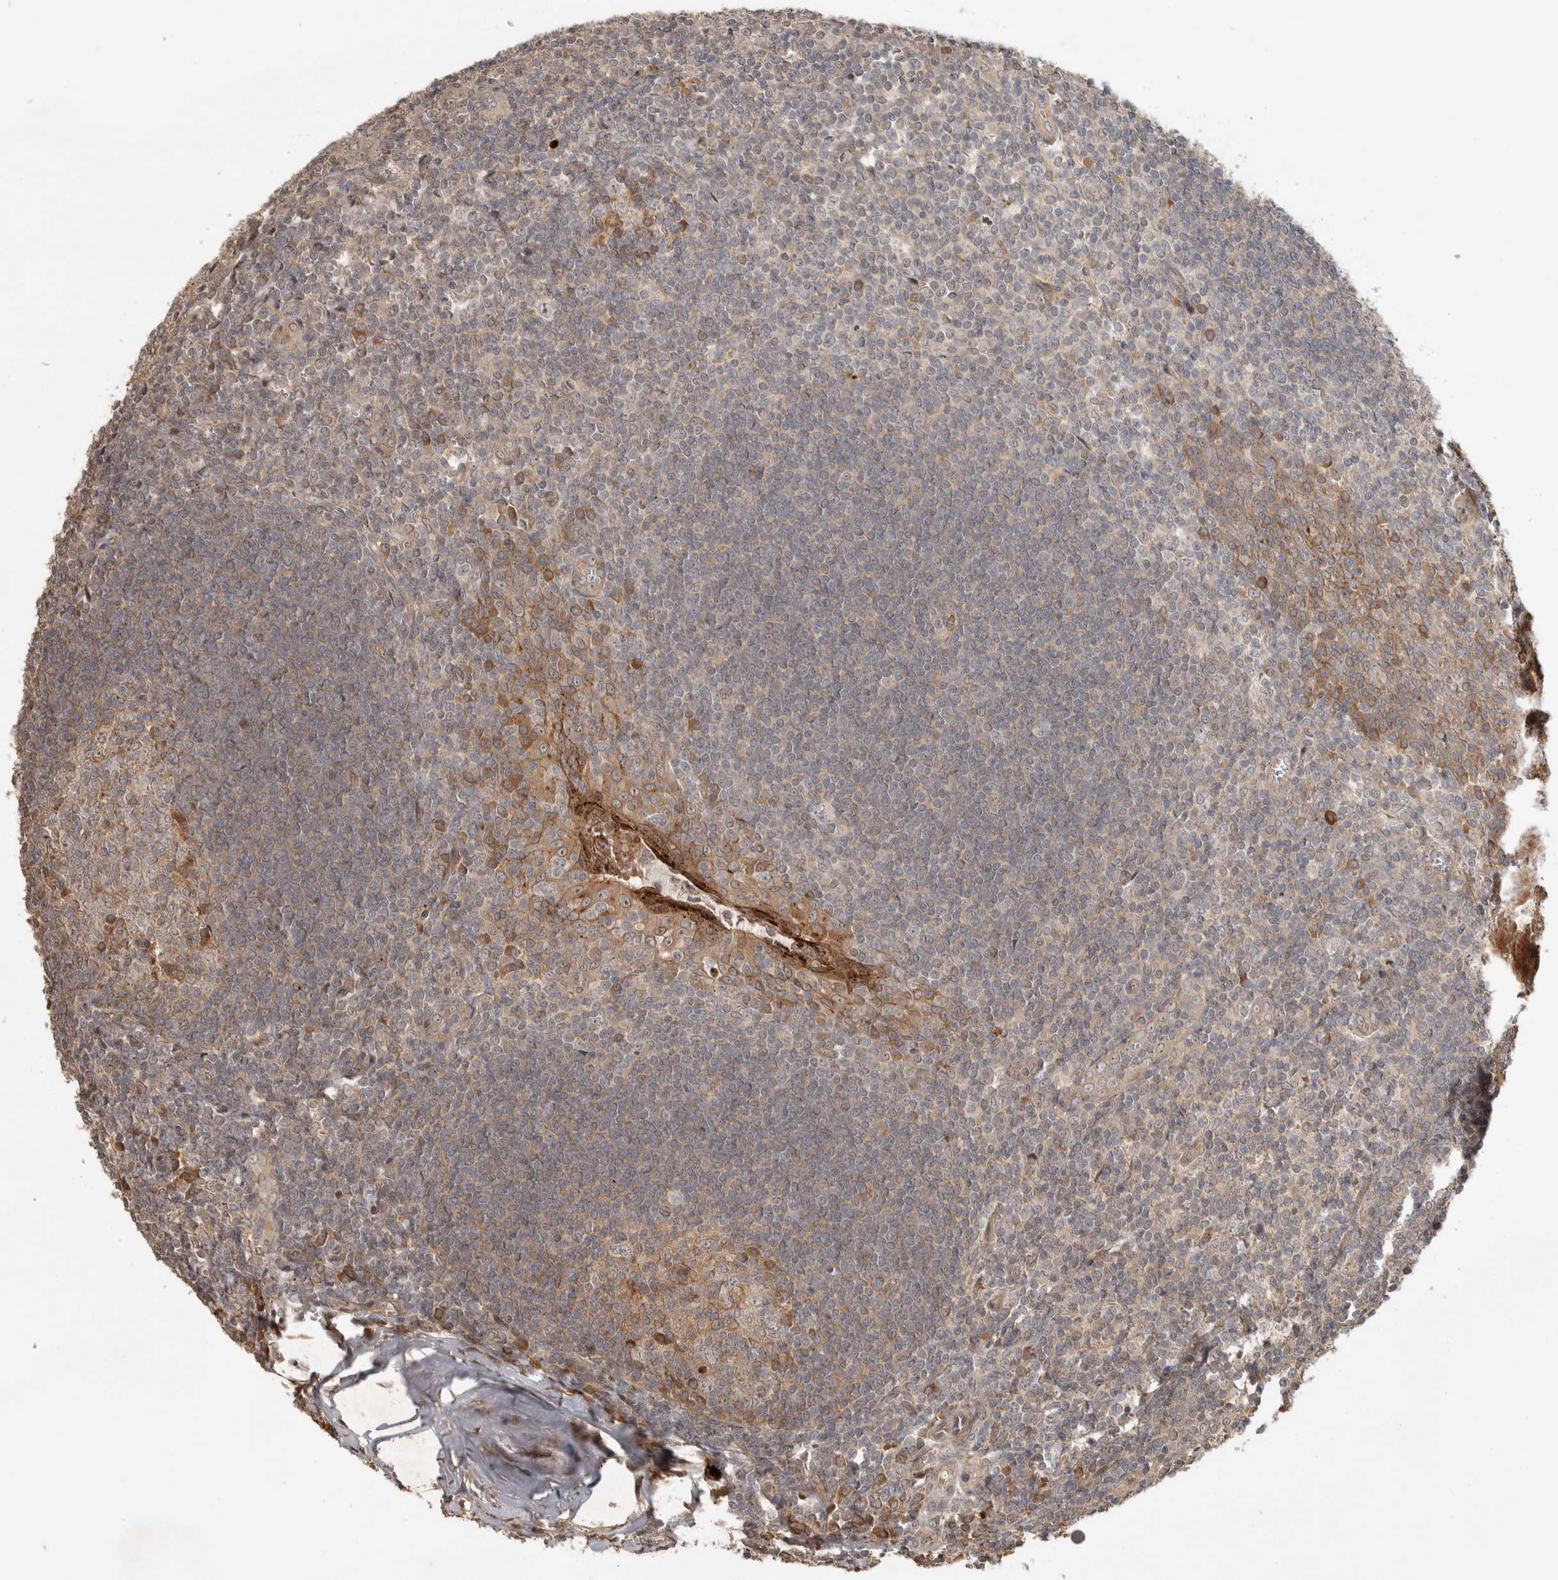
{"staining": {"intensity": "weak", "quantity": ">75%", "location": "cytoplasmic/membranous"}, "tissue": "tonsil", "cell_type": "Germinal center cells", "image_type": "normal", "snomed": [{"axis": "morphology", "description": "Normal tissue, NOS"}, {"axis": "topography", "description": "Tonsil"}], "caption": "Immunohistochemistry of benign tonsil reveals low levels of weak cytoplasmic/membranous positivity in approximately >75% of germinal center cells.", "gene": "PITPNC1", "patient": {"sex": "male", "age": 27}}